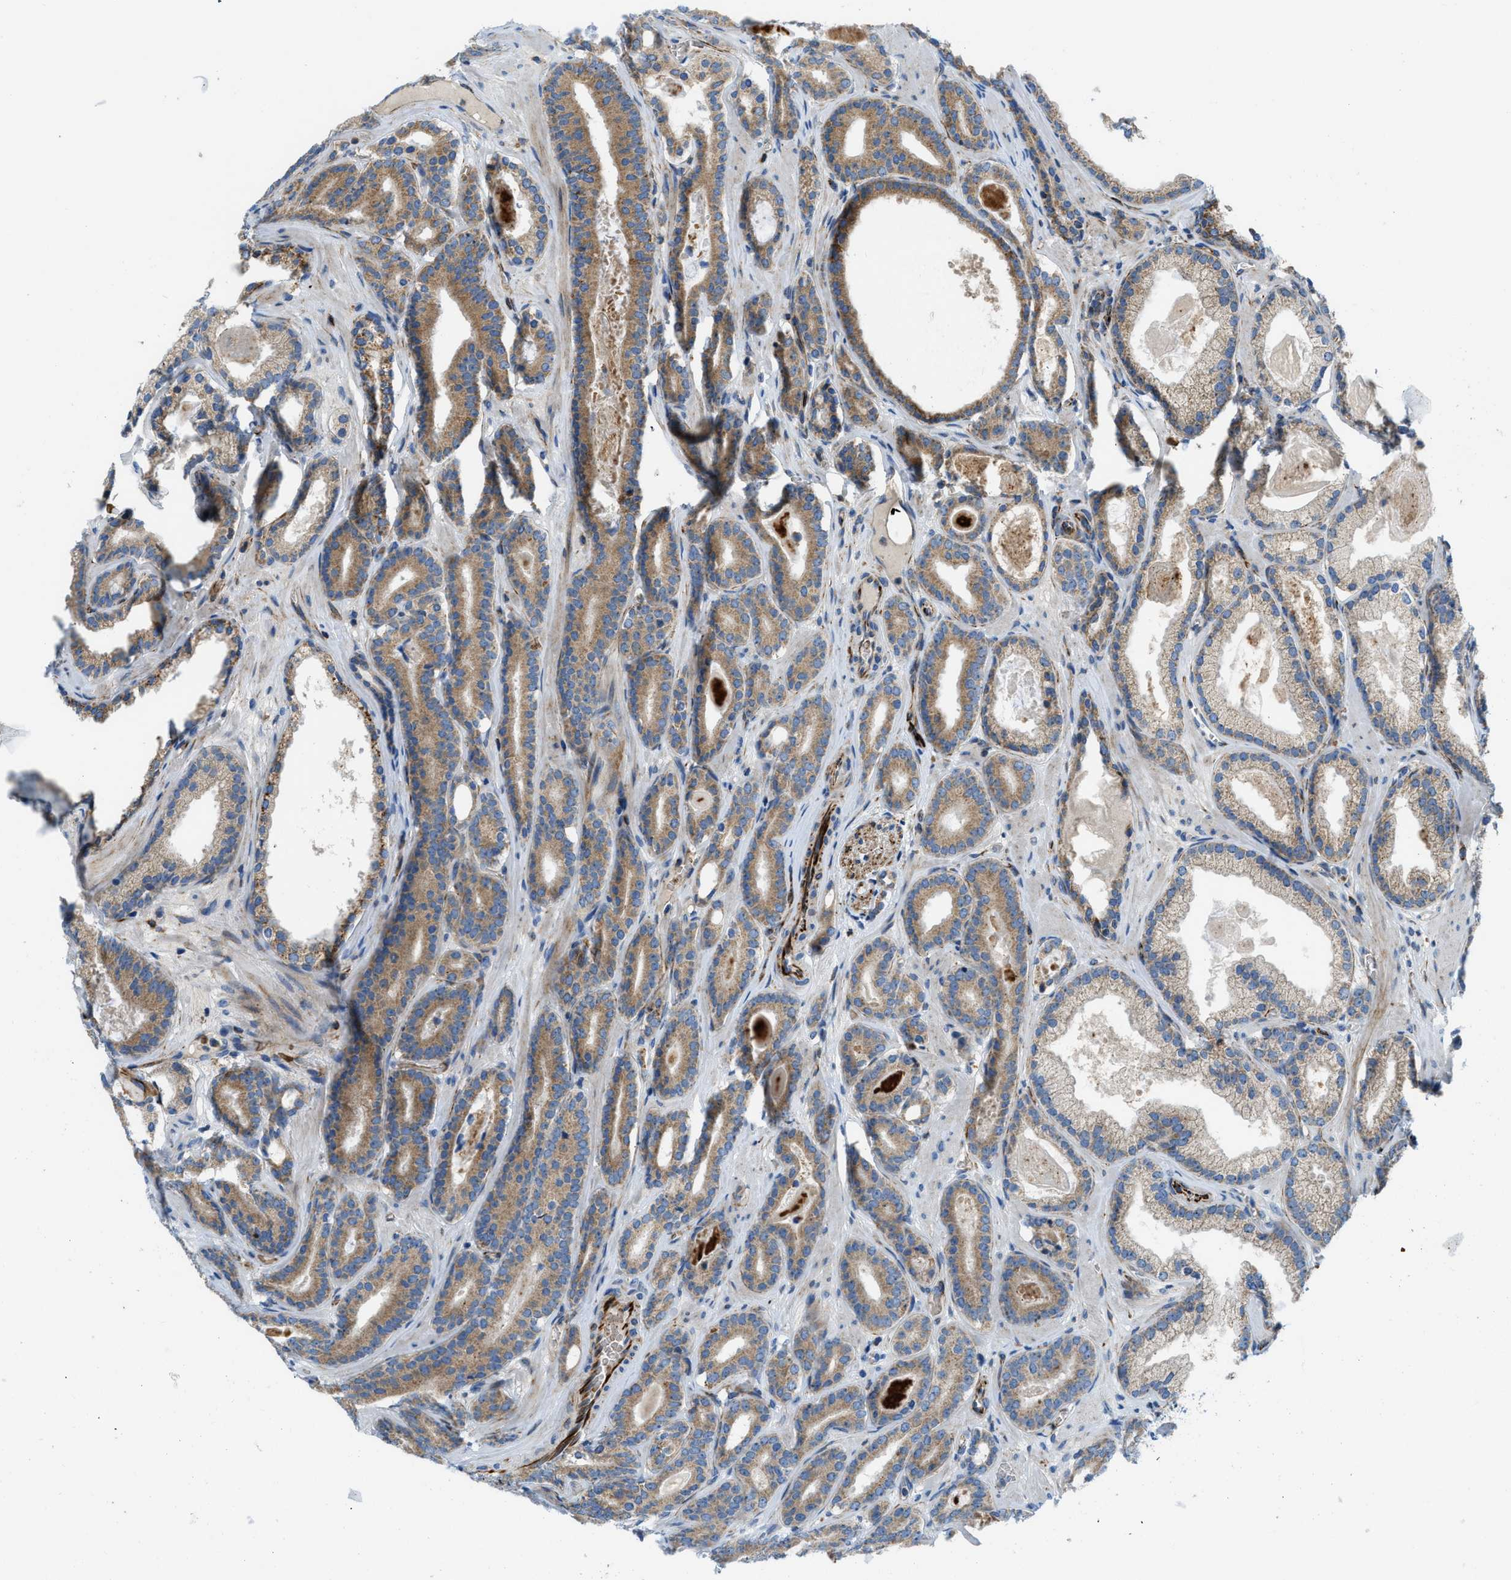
{"staining": {"intensity": "moderate", "quantity": ">75%", "location": "cytoplasmic/membranous"}, "tissue": "prostate cancer", "cell_type": "Tumor cells", "image_type": "cancer", "snomed": [{"axis": "morphology", "description": "Adenocarcinoma, High grade"}, {"axis": "topography", "description": "Prostate"}], "caption": "Tumor cells reveal medium levels of moderate cytoplasmic/membranous staining in approximately >75% of cells in adenocarcinoma (high-grade) (prostate).", "gene": "ZNF831", "patient": {"sex": "male", "age": 60}}